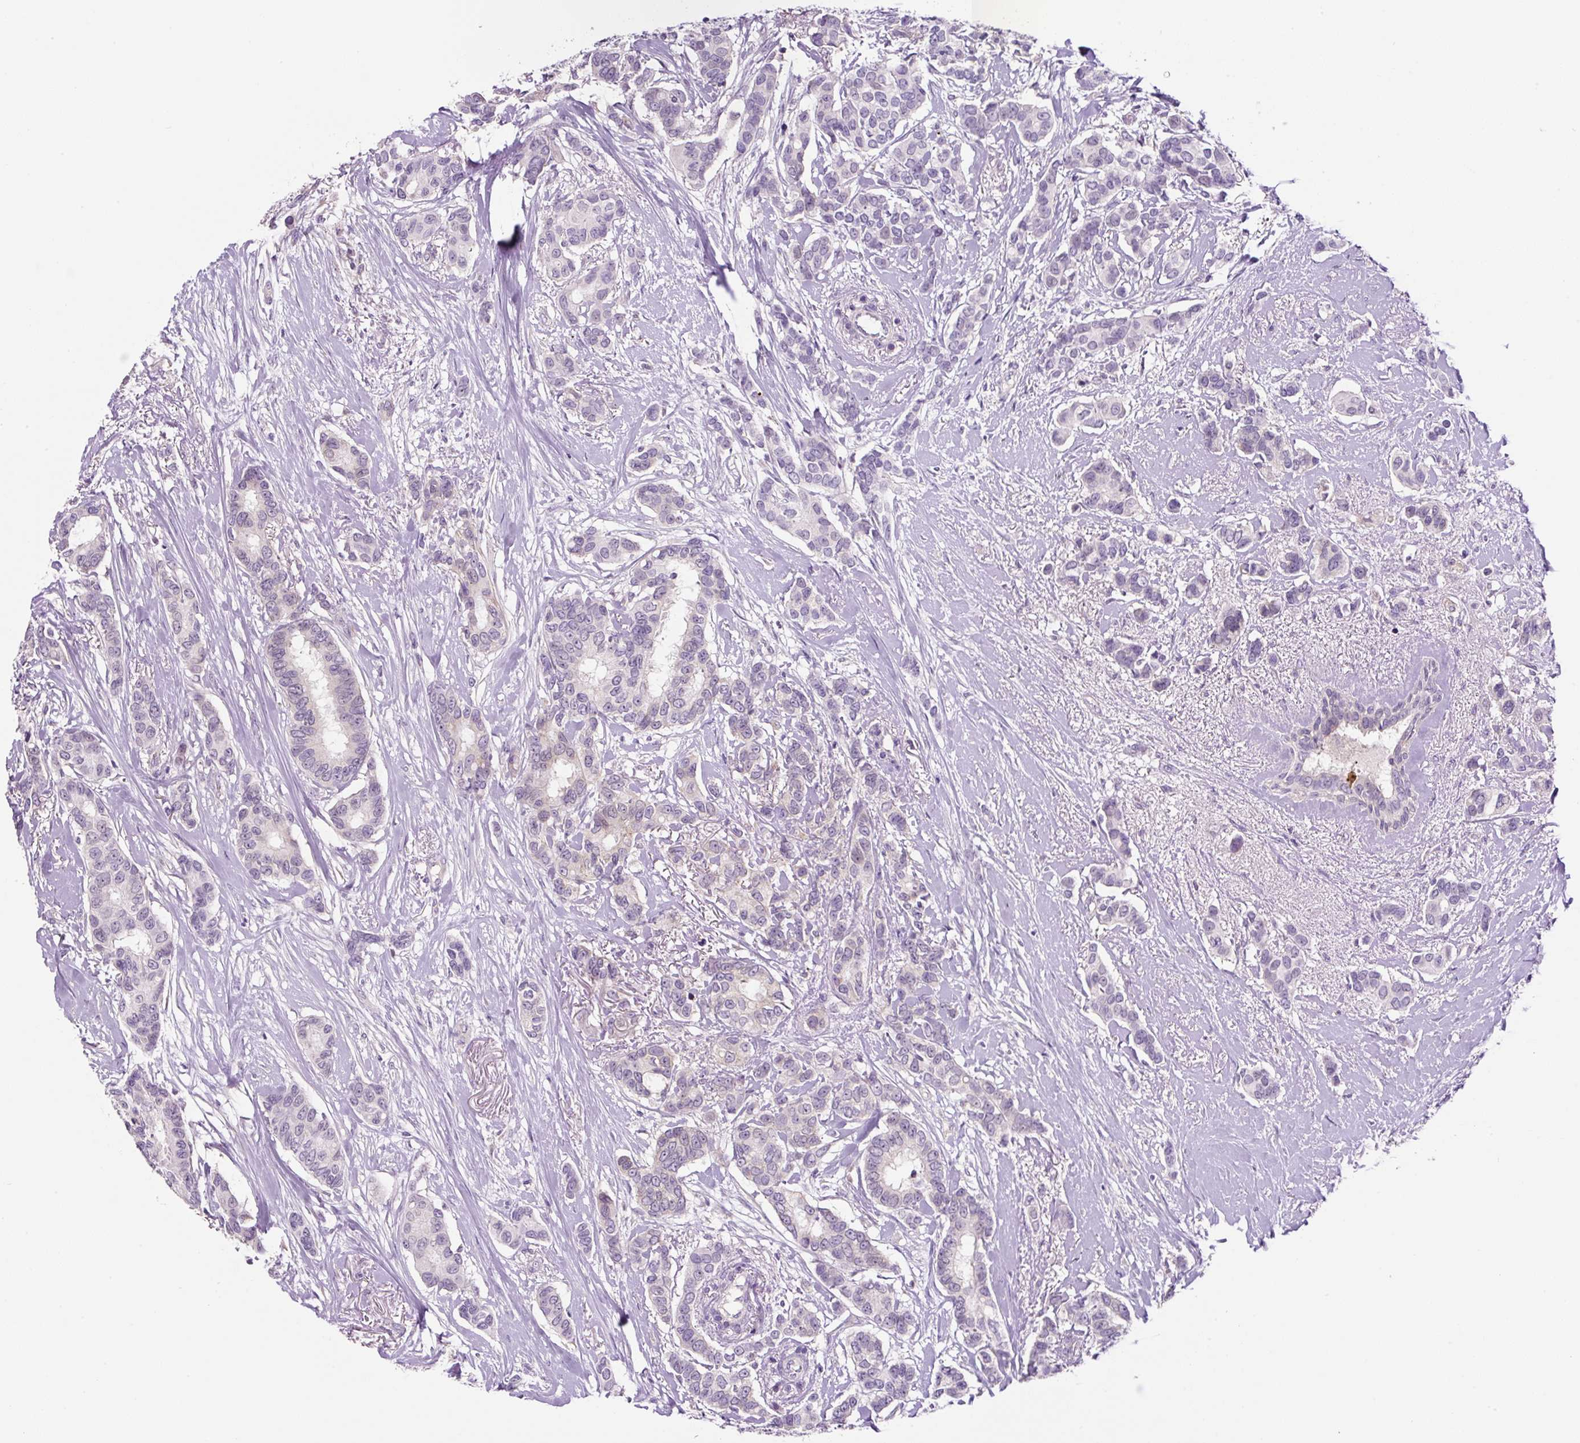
{"staining": {"intensity": "negative", "quantity": "none", "location": "none"}, "tissue": "breast cancer", "cell_type": "Tumor cells", "image_type": "cancer", "snomed": [{"axis": "morphology", "description": "Duct carcinoma"}, {"axis": "topography", "description": "Breast"}], "caption": "The photomicrograph exhibits no significant staining in tumor cells of breast cancer (invasive ductal carcinoma).", "gene": "OGDHL", "patient": {"sex": "female", "age": 73}}